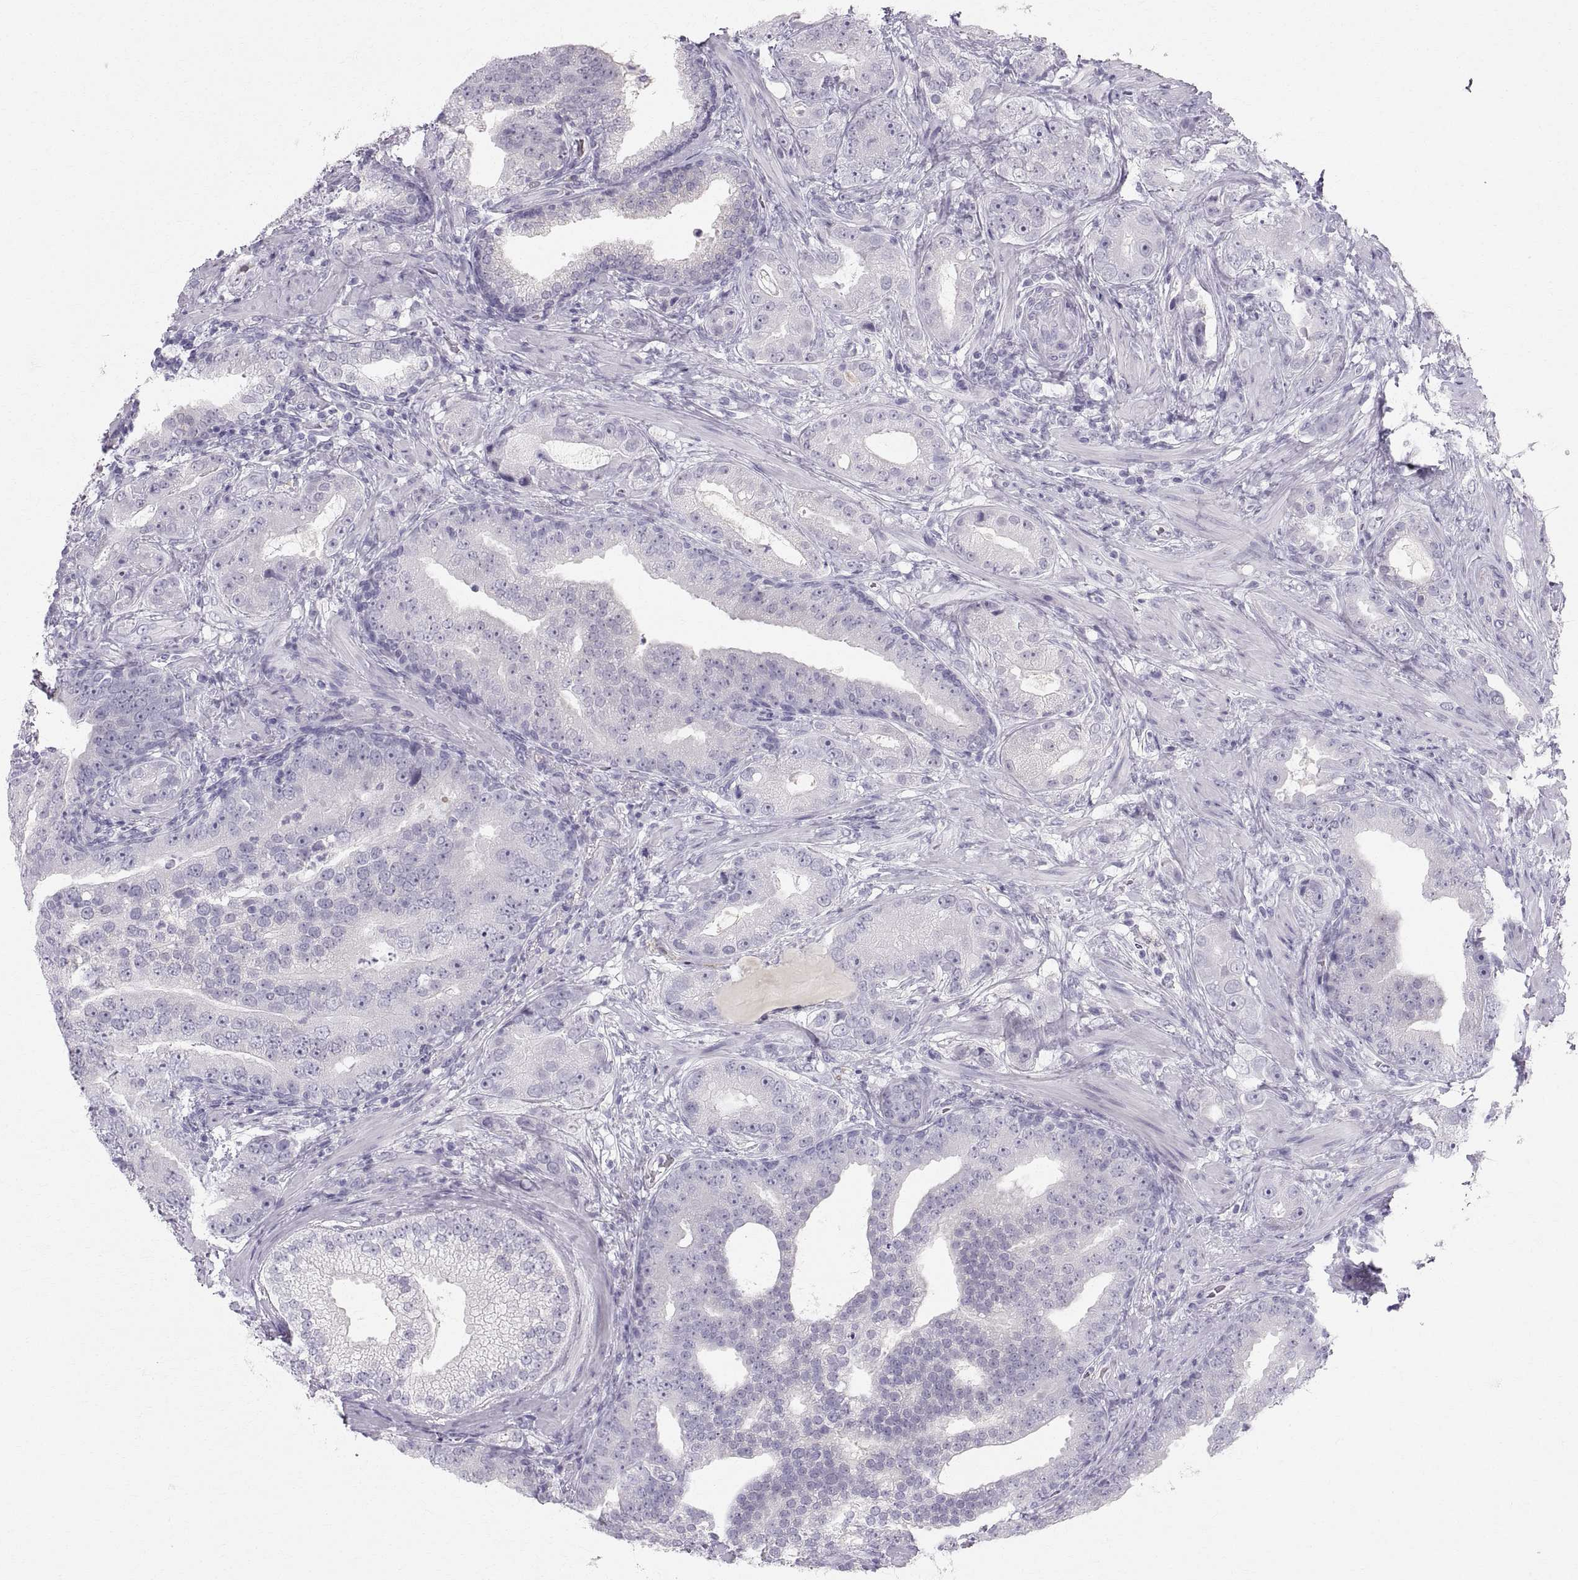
{"staining": {"intensity": "negative", "quantity": "none", "location": "none"}, "tissue": "prostate cancer", "cell_type": "Tumor cells", "image_type": "cancer", "snomed": [{"axis": "morphology", "description": "Adenocarcinoma, NOS"}, {"axis": "topography", "description": "Prostate"}], "caption": "IHC photomicrograph of neoplastic tissue: prostate cancer stained with DAB (3,3'-diaminobenzidine) exhibits no significant protein staining in tumor cells. Nuclei are stained in blue.", "gene": "SLC22A6", "patient": {"sex": "male", "age": 57}}